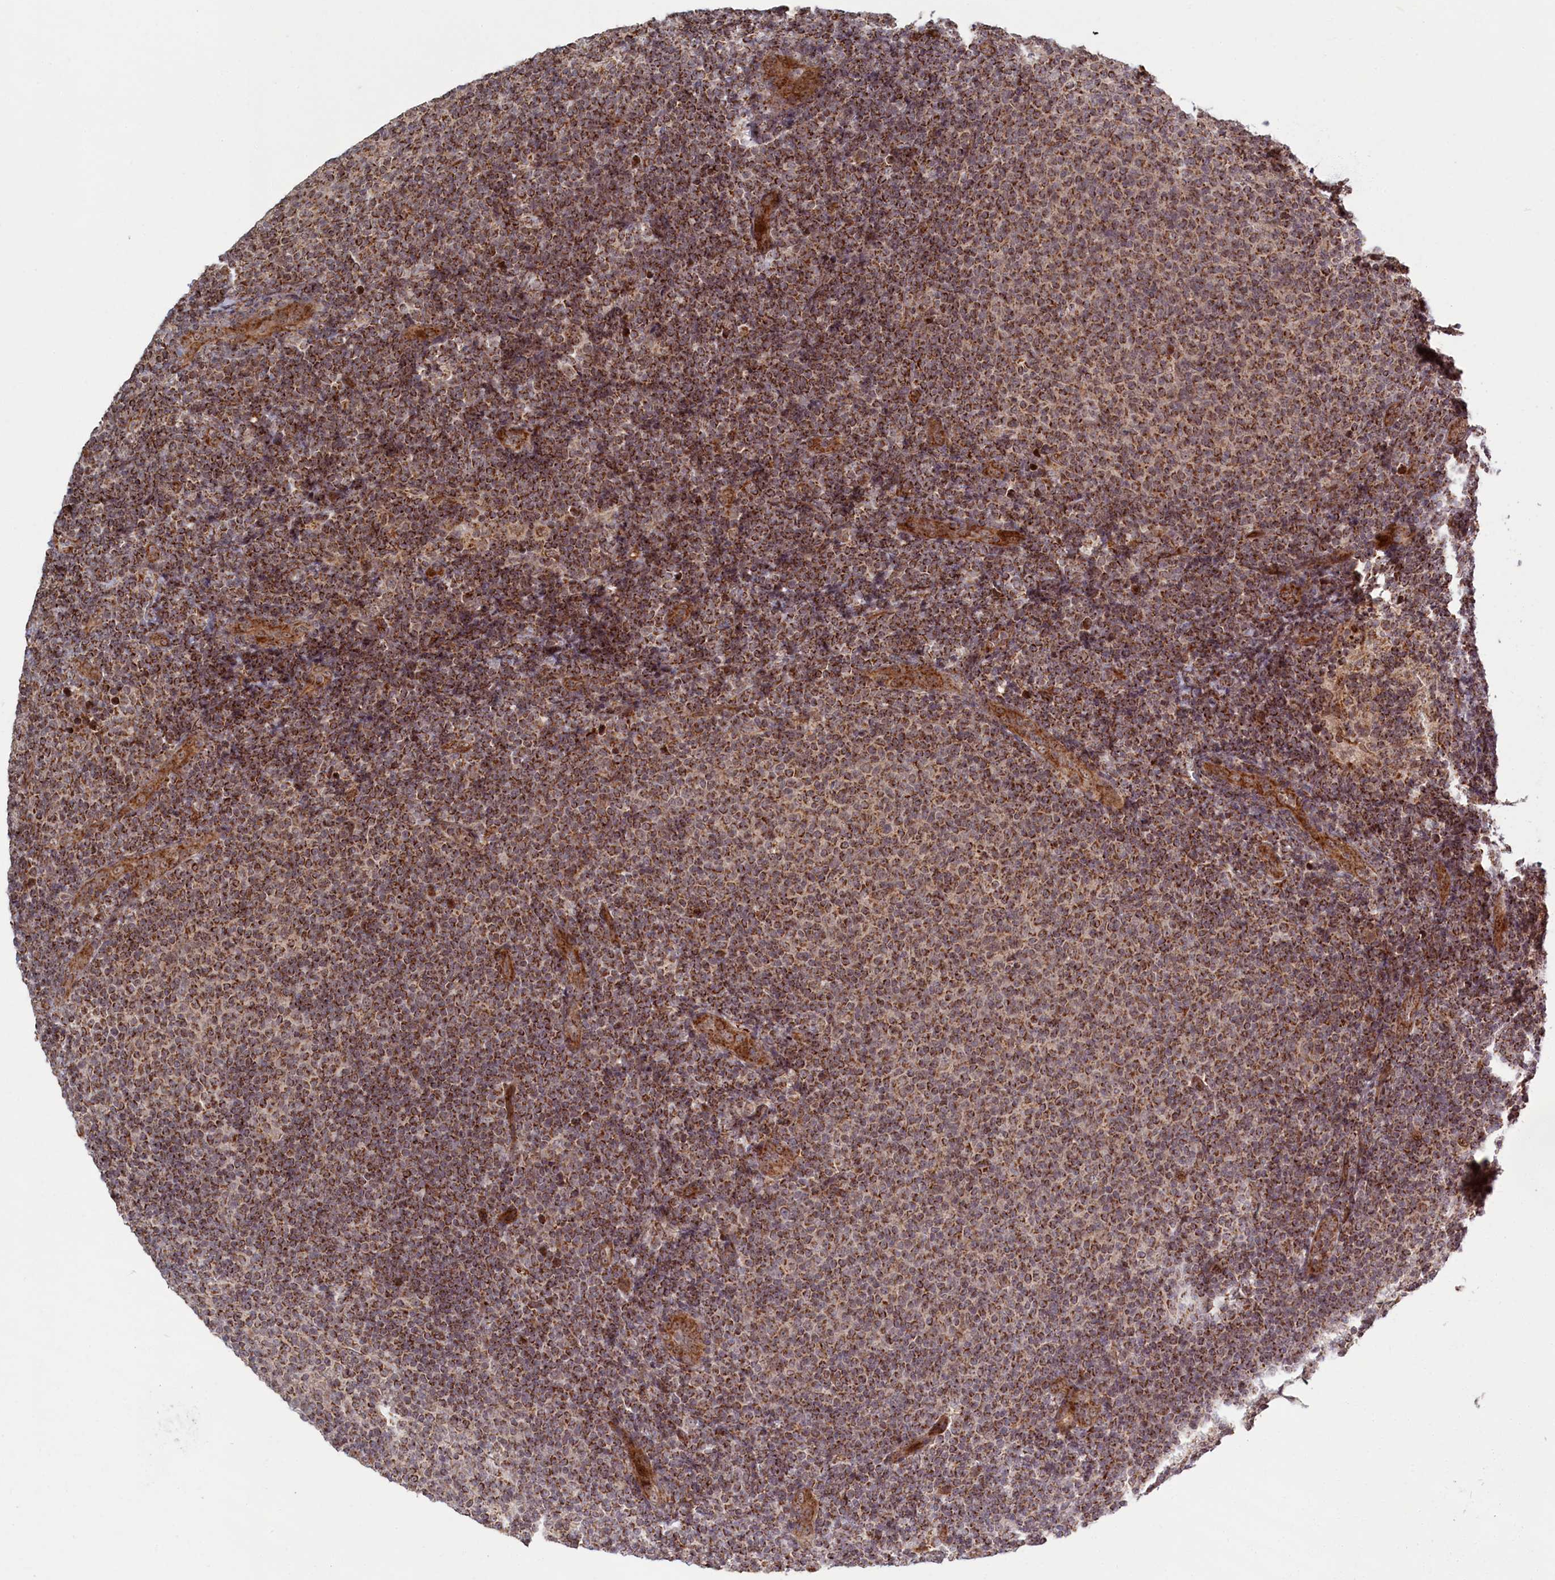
{"staining": {"intensity": "strong", "quantity": ">75%", "location": "cytoplasmic/membranous"}, "tissue": "lymphoma", "cell_type": "Tumor cells", "image_type": "cancer", "snomed": [{"axis": "morphology", "description": "Malignant lymphoma, non-Hodgkin's type, Low grade"}, {"axis": "topography", "description": "Lymph node"}], "caption": "There is high levels of strong cytoplasmic/membranous positivity in tumor cells of lymphoma, as demonstrated by immunohistochemical staining (brown color).", "gene": "PLA2G10", "patient": {"sex": "male", "age": 66}}